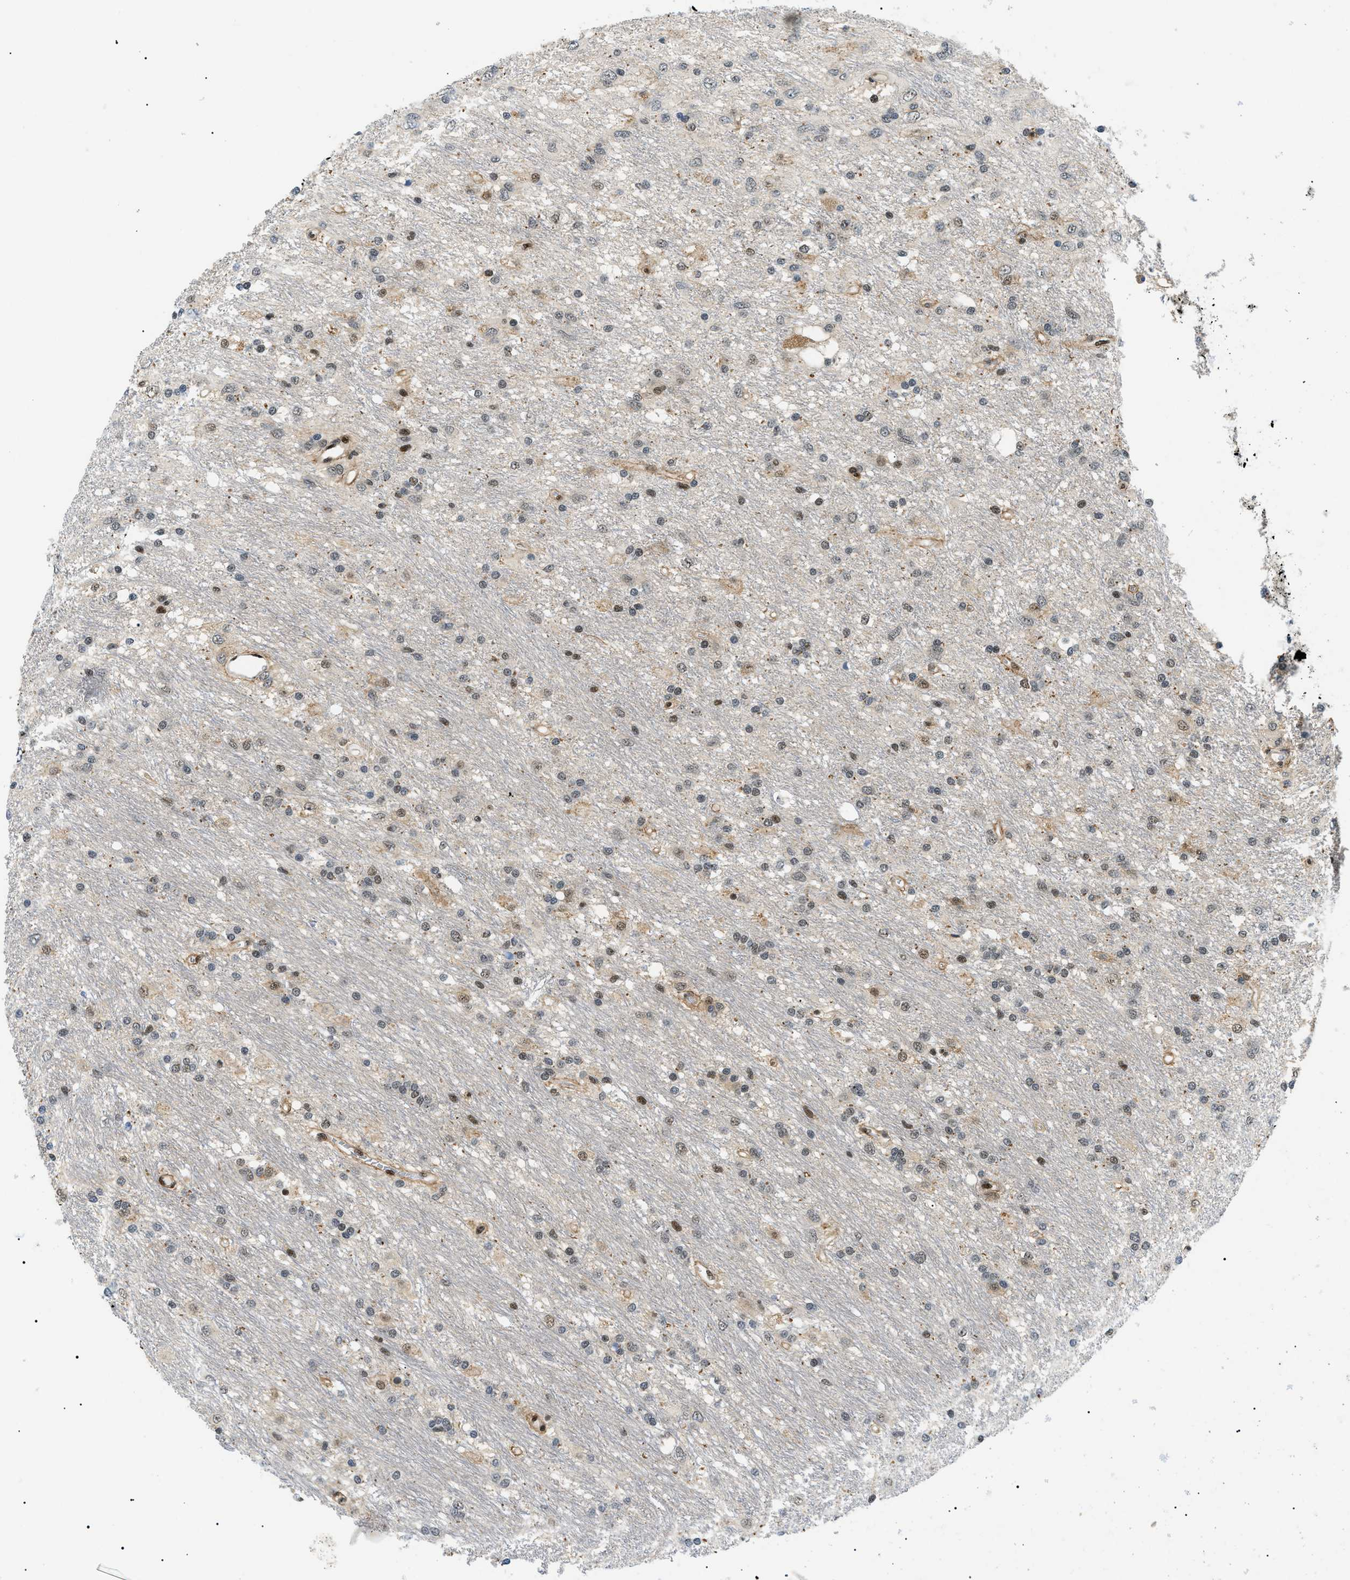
{"staining": {"intensity": "moderate", "quantity": "25%-75%", "location": "cytoplasmic/membranous,nuclear"}, "tissue": "glioma", "cell_type": "Tumor cells", "image_type": "cancer", "snomed": [{"axis": "morphology", "description": "Glioma, malignant, Low grade"}, {"axis": "topography", "description": "Brain"}], "caption": "Glioma stained with IHC displays moderate cytoplasmic/membranous and nuclear positivity in about 25%-75% of tumor cells.", "gene": "CWC25", "patient": {"sex": "male", "age": 77}}